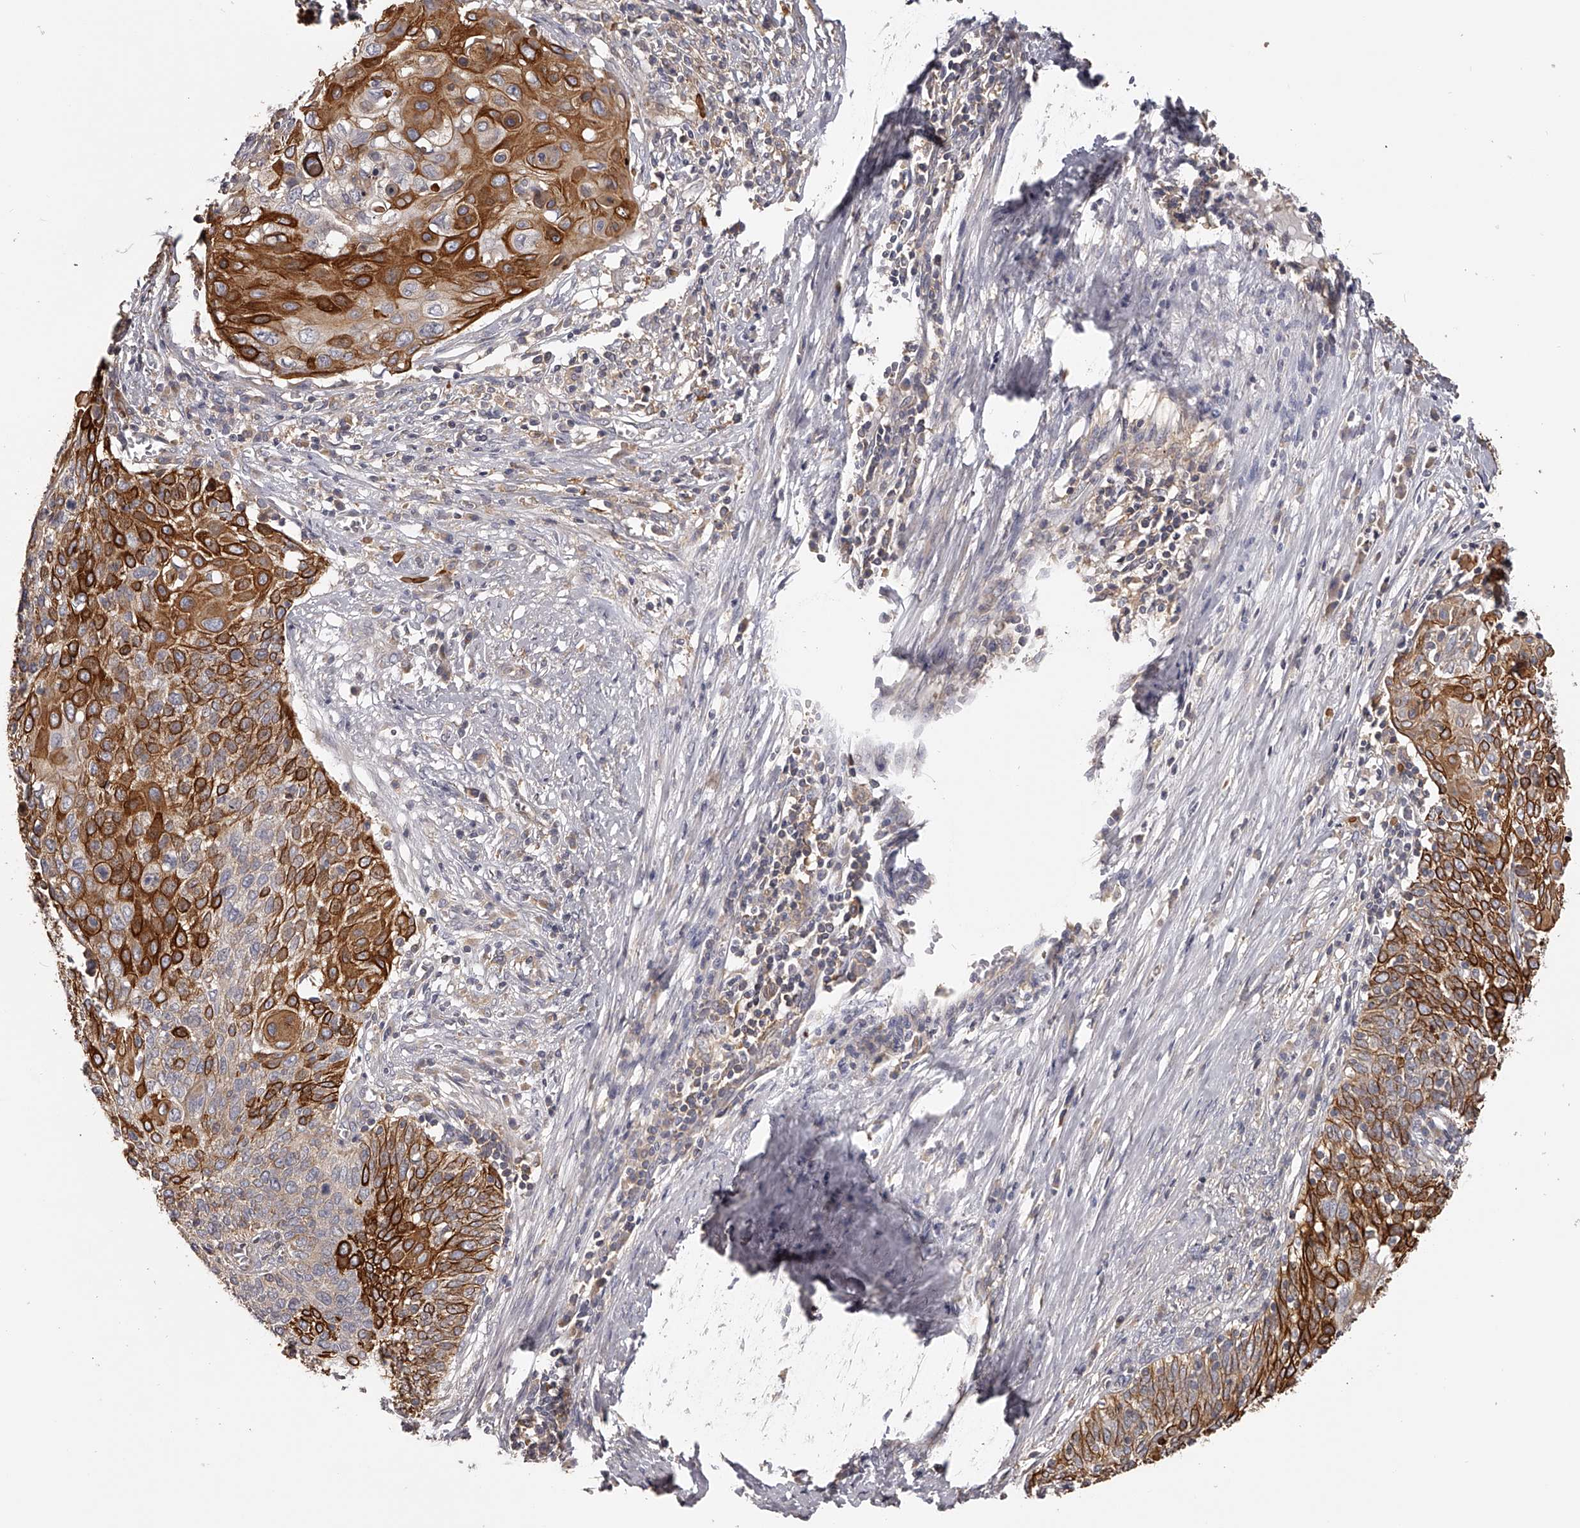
{"staining": {"intensity": "strong", "quantity": "25%-75%", "location": "cytoplasmic/membranous"}, "tissue": "cervical cancer", "cell_type": "Tumor cells", "image_type": "cancer", "snomed": [{"axis": "morphology", "description": "Squamous cell carcinoma, NOS"}, {"axis": "topography", "description": "Cervix"}], "caption": "Protein analysis of cervical cancer tissue displays strong cytoplasmic/membranous staining in about 25%-75% of tumor cells.", "gene": "TNN", "patient": {"sex": "female", "age": 39}}